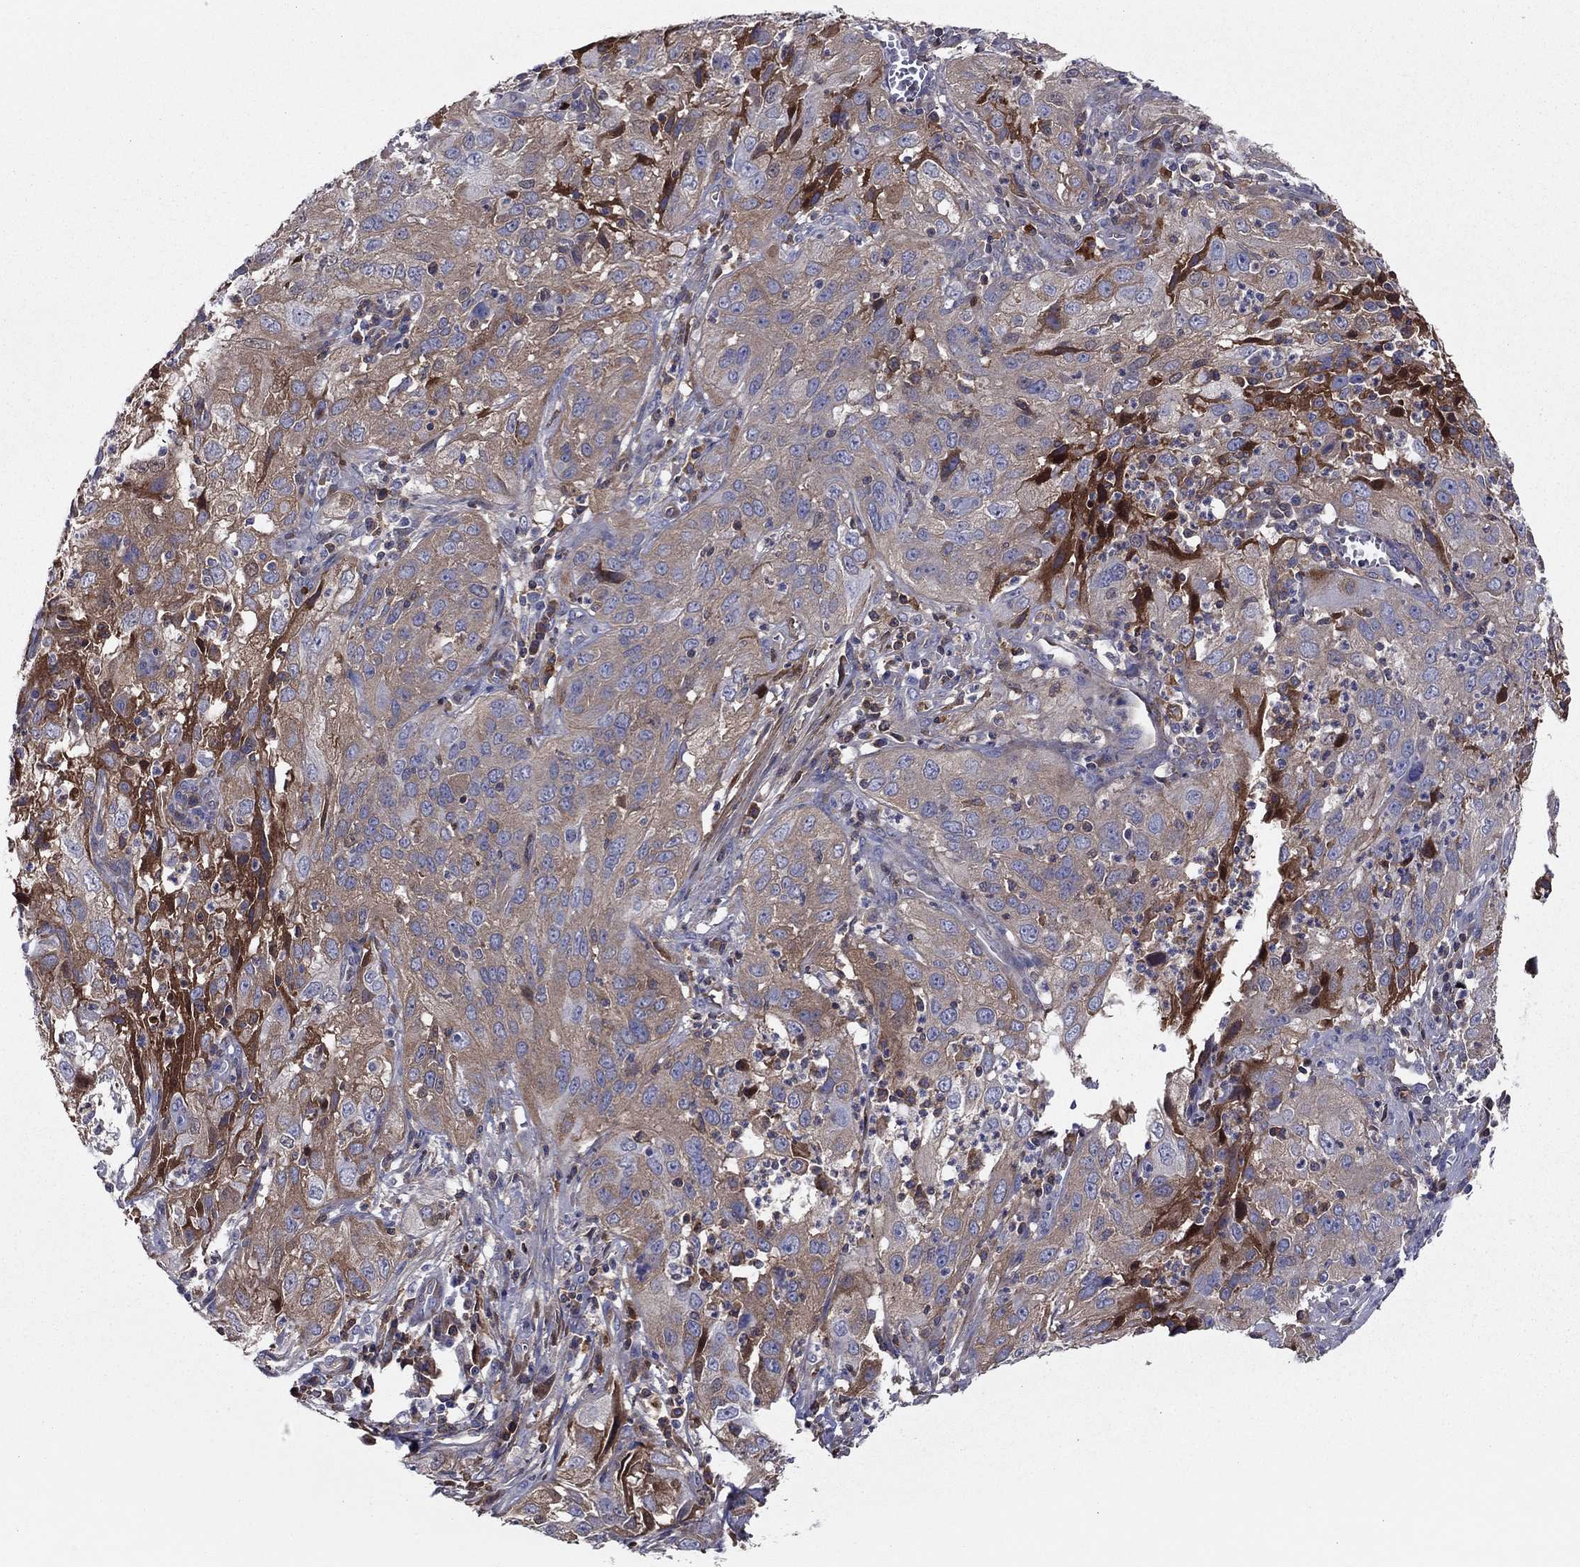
{"staining": {"intensity": "weak", "quantity": "<25%", "location": "cytoplasmic/membranous"}, "tissue": "cervical cancer", "cell_type": "Tumor cells", "image_type": "cancer", "snomed": [{"axis": "morphology", "description": "Squamous cell carcinoma, NOS"}, {"axis": "topography", "description": "Cervix"}], "caption": "The micrograph demonstrates no staining of tumor cells in cervical cancer.", "gene": "HPX", "patient": {"sex": "female", "age": 32}}